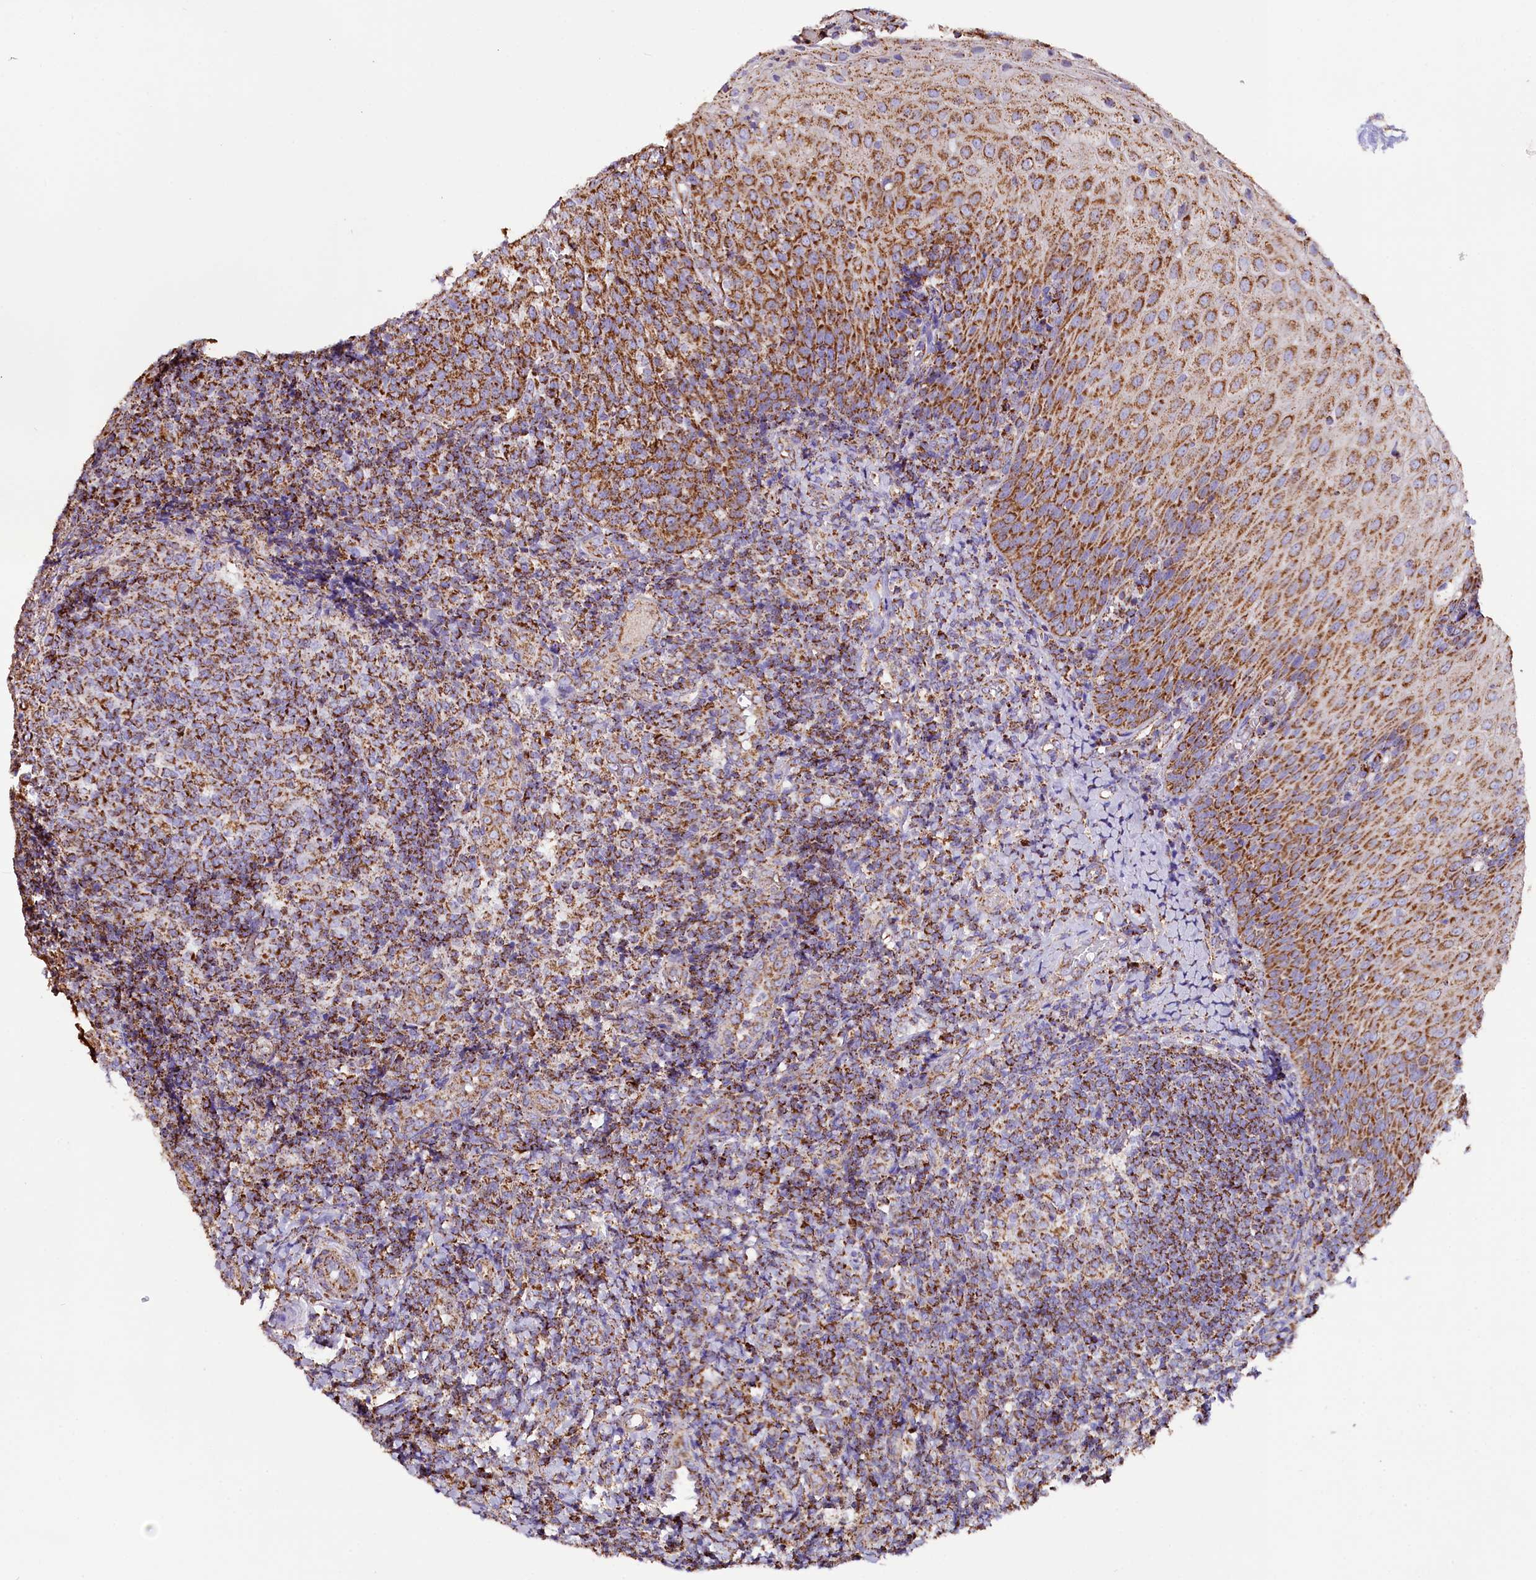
{"staining": {"intensity": "moderate", "quantity": ">75%", "location": "cytoplasmic/membranous"}, "tissue": "tonsil", "cell_type": "Germinal center cells", "image_type": "normal", "snomed": [{"axis": "morphology", "description": "Normal tissue, NOS"}, {"axis": "topography", "description": "Tonsil"}], "caption": "Immunohistochemistry (IHC) staining of benign tonsil, which exhibits medium levels of moderate cytoplasmic/membranous positivity in approximately >75% of germinal center cells indicating moderate cytoplasmic/membranous protein staining. The staining was performed using DAB (brown) for protein detection and nuclei were counterstained in hematoxylin (blue).", "gene": "APLP2", "patient": {"sex": "female", "age": 19}}